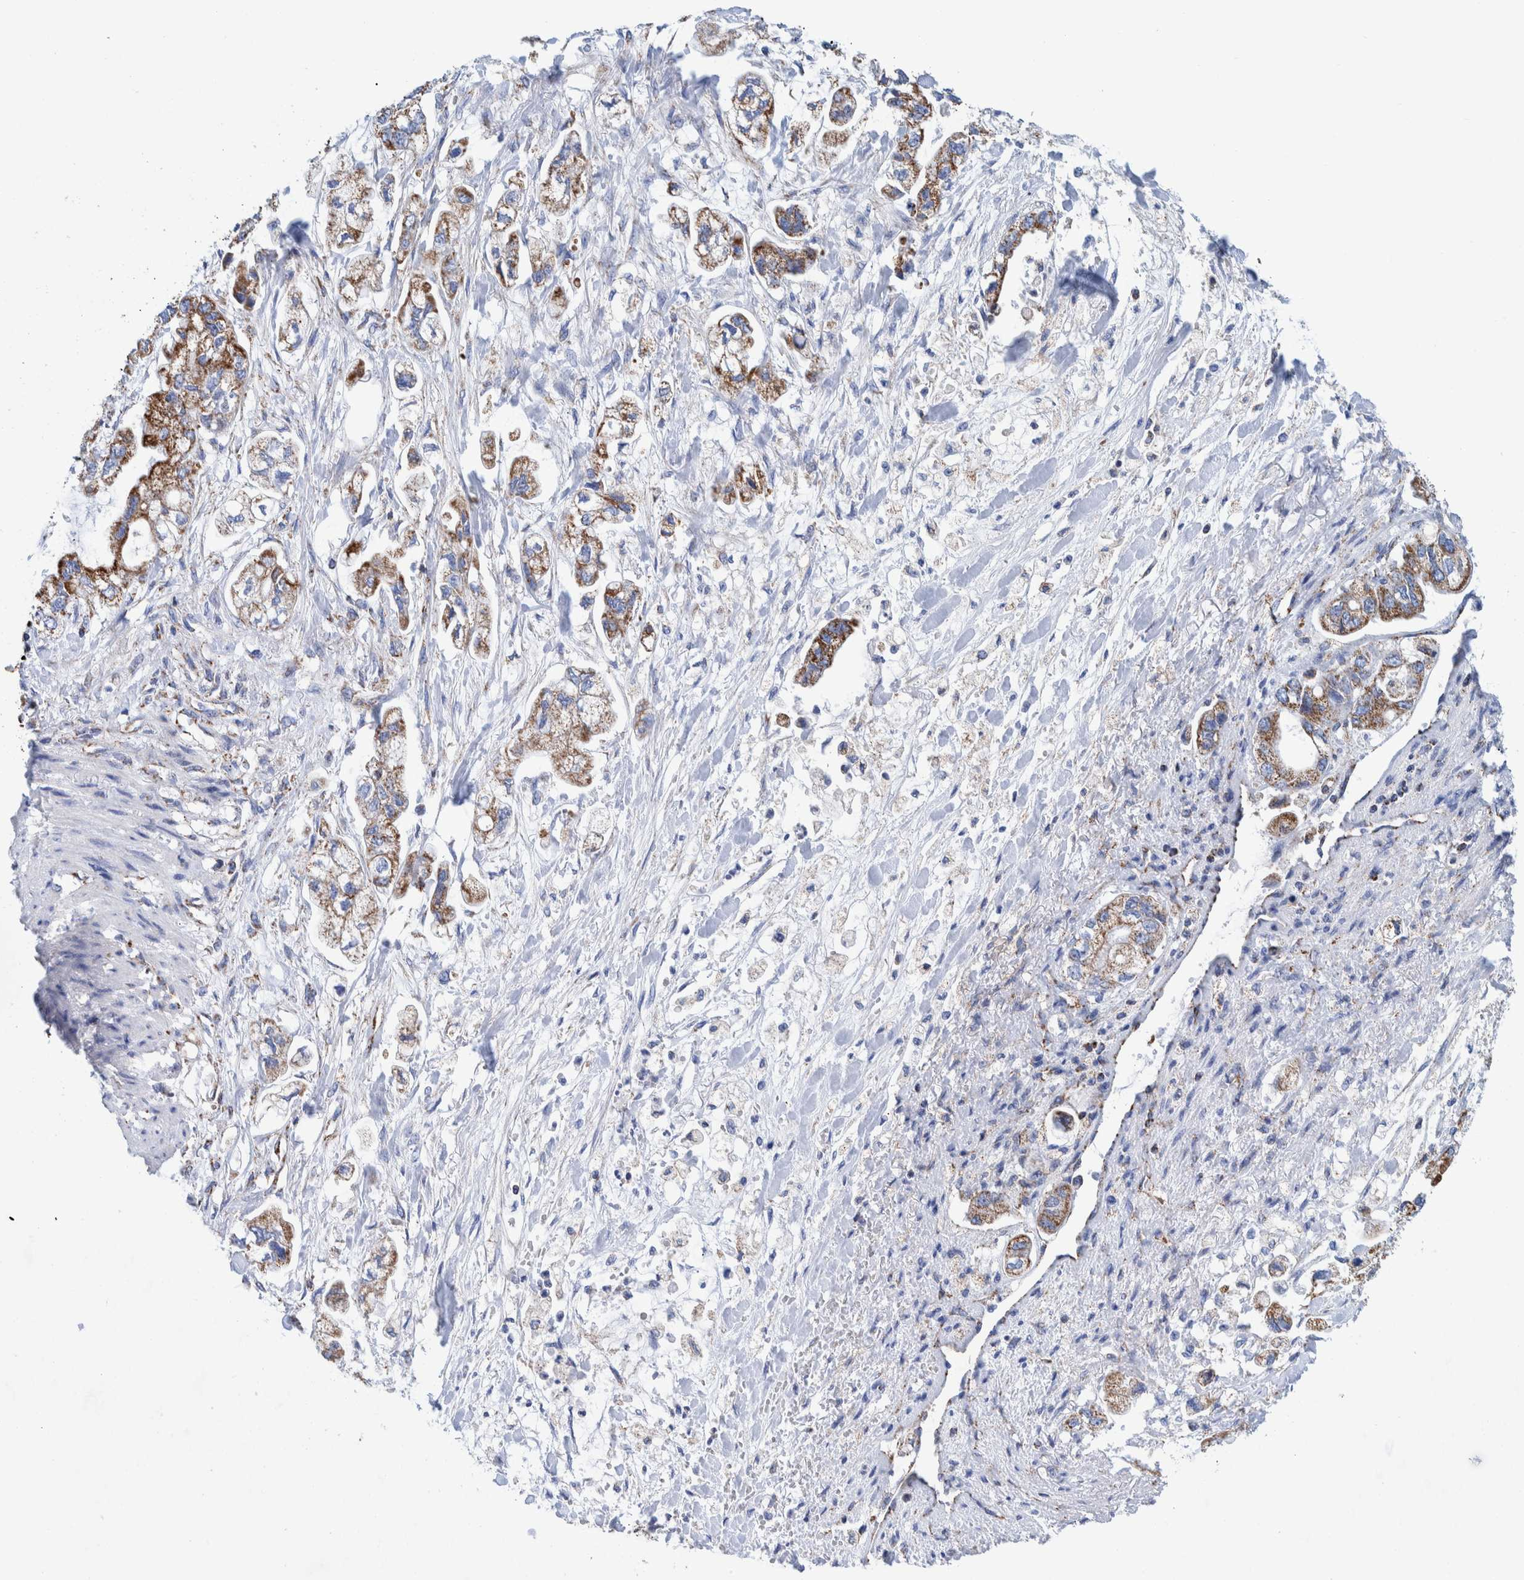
{"staining": {"intensity": "moderate", "quantity": ">75%", "location": "cytoplasmic/membranous"}, "tissue": "stomach cancer", "cell_type": "Tumor cells", "image_type": "cancer", "snomed": [{"axis": "morphology", "description": "Normal tissue, NOS"}, {"axis": "morphology", "description": "Adenocarcinoma, NOS"}, {"axis": "topography", "description": "Stomach"}], "caption": "Stomach cancer (adenocarcinoma) was stained to show a protein in brown. There is medium levels of moderate cytoplasmic/membranous expression in about >75% of tumor cells. (IHC, brightfield microscopy, high magnification).", "gene": "DECR1", "patient": {"sex": "male", "age": 62}}